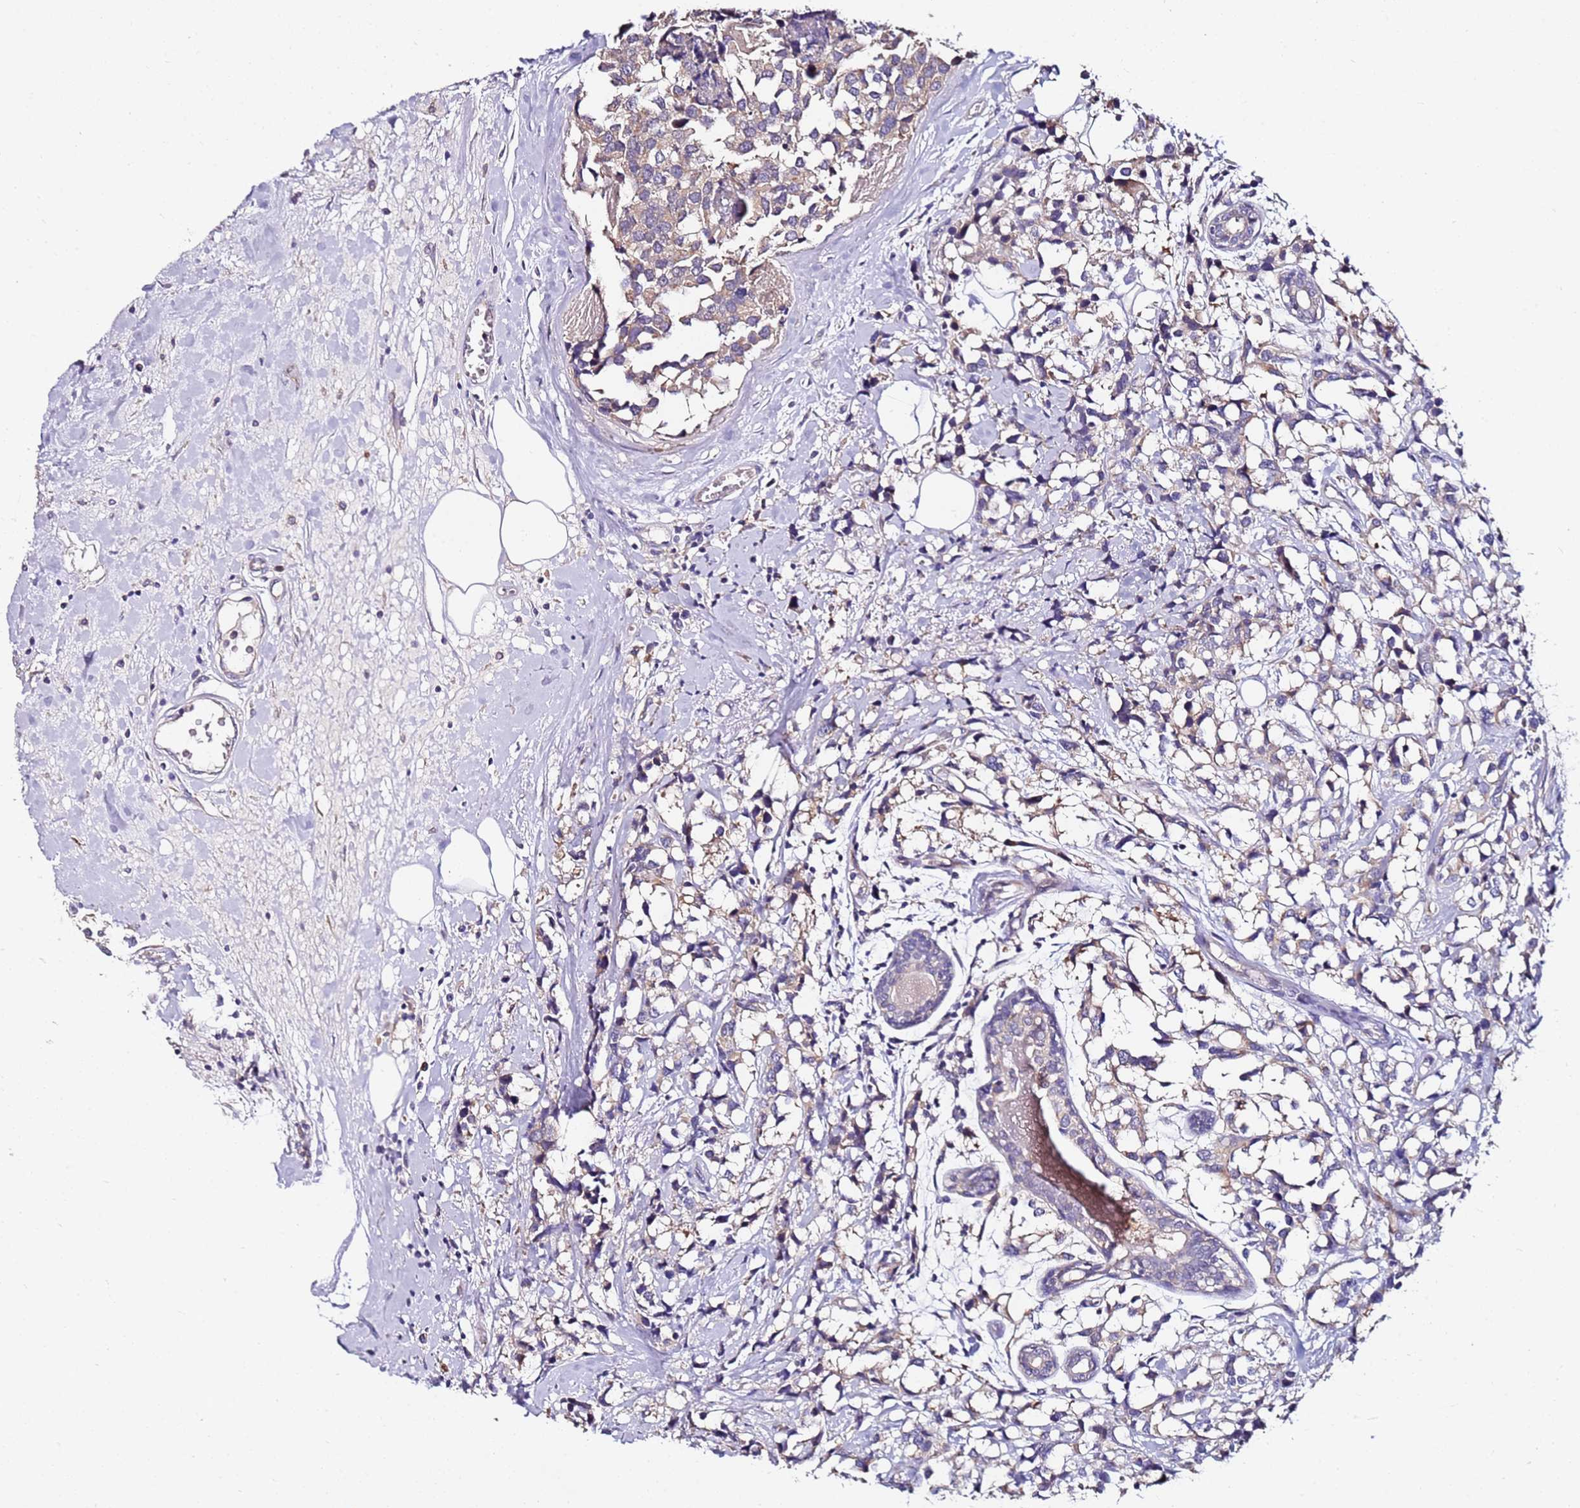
{"staining": {"intensity": "weak", "quantity": "25%-75%", "location": "cytoplasmic/membranous"}, "tissue": "breast cancer", "cell_type": "Tumor cells", "image_type": "cancer", "snomed": [{"axis": "morphology", "description": "Lobular carcinoma"}, {"axis": "topography", "description": "Breast"}], "caption": "Lobular carcinoma (breast) tissue reveals weak cytoplasmic/membranous staining in approximately 25%-75% of tumor cells", "gene": "SRRM5", "patient": {"sex": "female", "age": 59}}